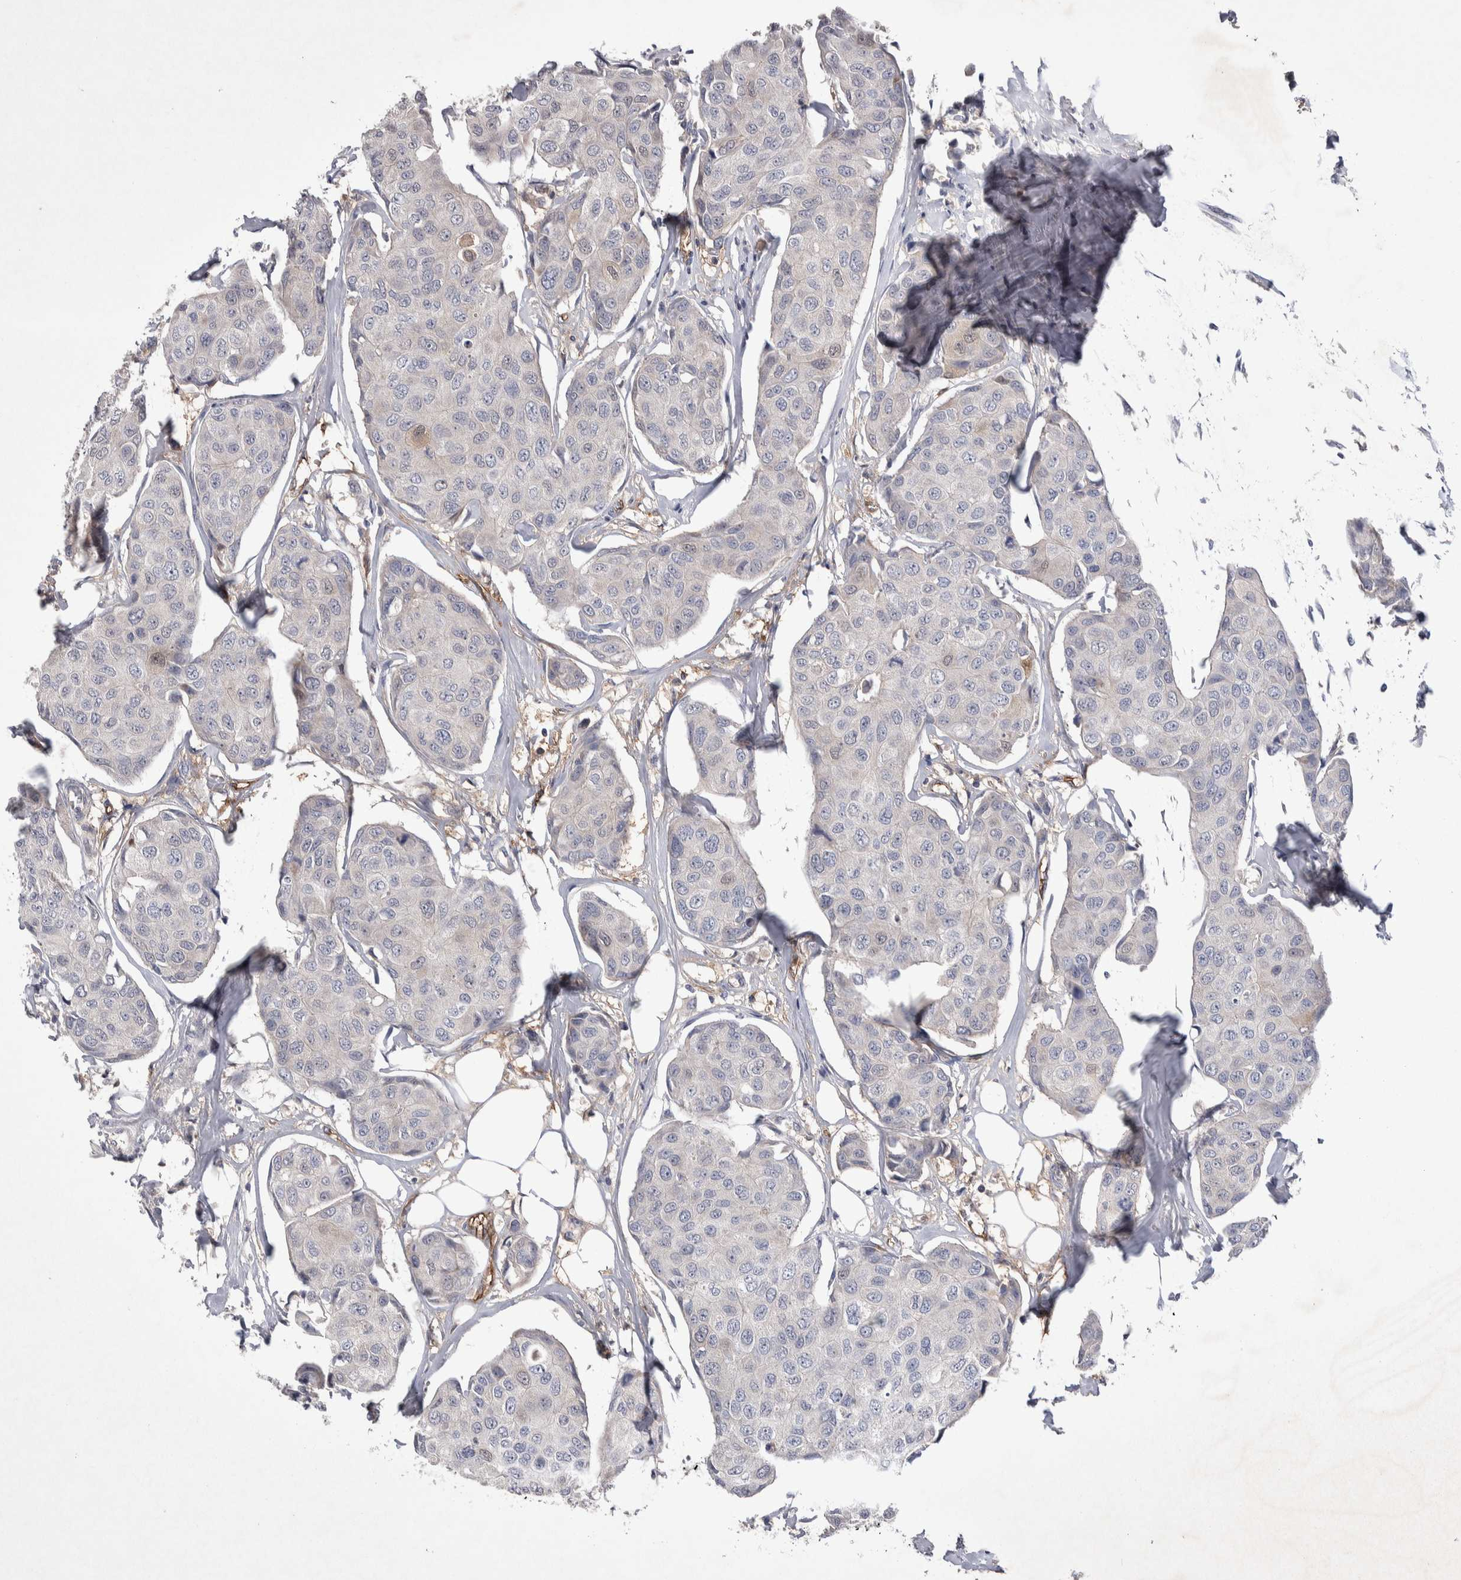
{"staining": {"intensity": "negative", "quantity": "none", "location": "none"}, "tissue": "breast cancer", "cell_type": "Tumor cells", "image_type": "cancer", "snomed": [{"axis": "morphology", "description": "Duct carcinoma"}, {"axis": "topography", "description": "Breast"}], "caption": "The image shows no significant staining in tumor cells of breast cancer (invasive ductal carcinoma).", "gene": "CEP131", "patient": {"sex": "female", "age": 80}}